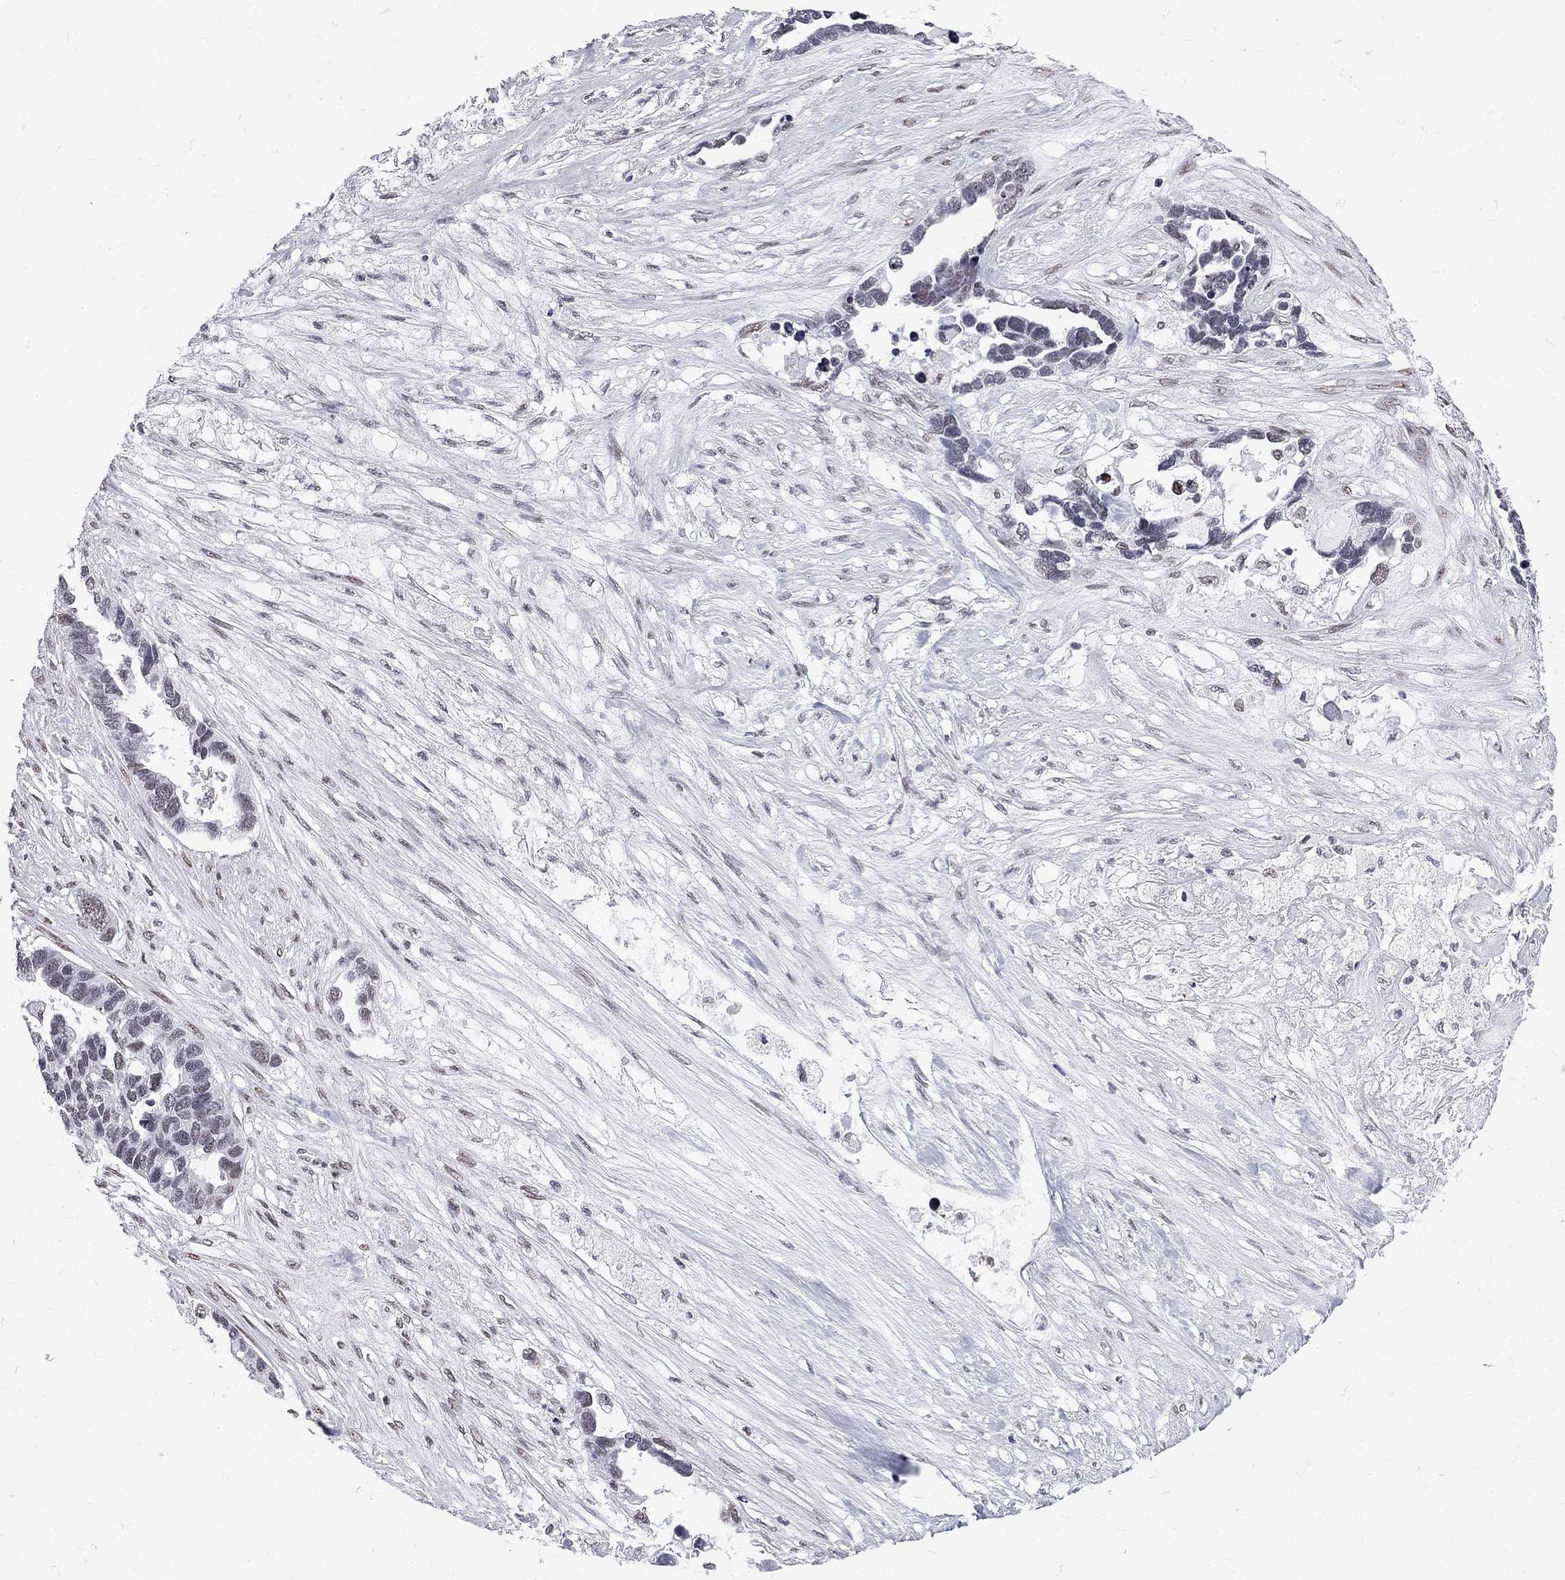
{"staining": {"intensity": "moderate", "quantity": "<25%", "location": "nuclear"}, "tissue": "ovarian cancer", "cell_type": "Tumor cells", "image_type": "cancer", "snomed": [{"axis": "morphology", "description": "Cystadenocarcinoma, serous, NOS"}, {"axis": "topography", "description": "Ovary"}], "caption": "Ovarian cancer (serous cystadenocarcinoma) stained with a brown dye demonstrates moderate nuclear positive staining in approximately <25% of tumor cells.", "gene": "ZBTB47", "patient": {"sex": "female", "age": 54}}